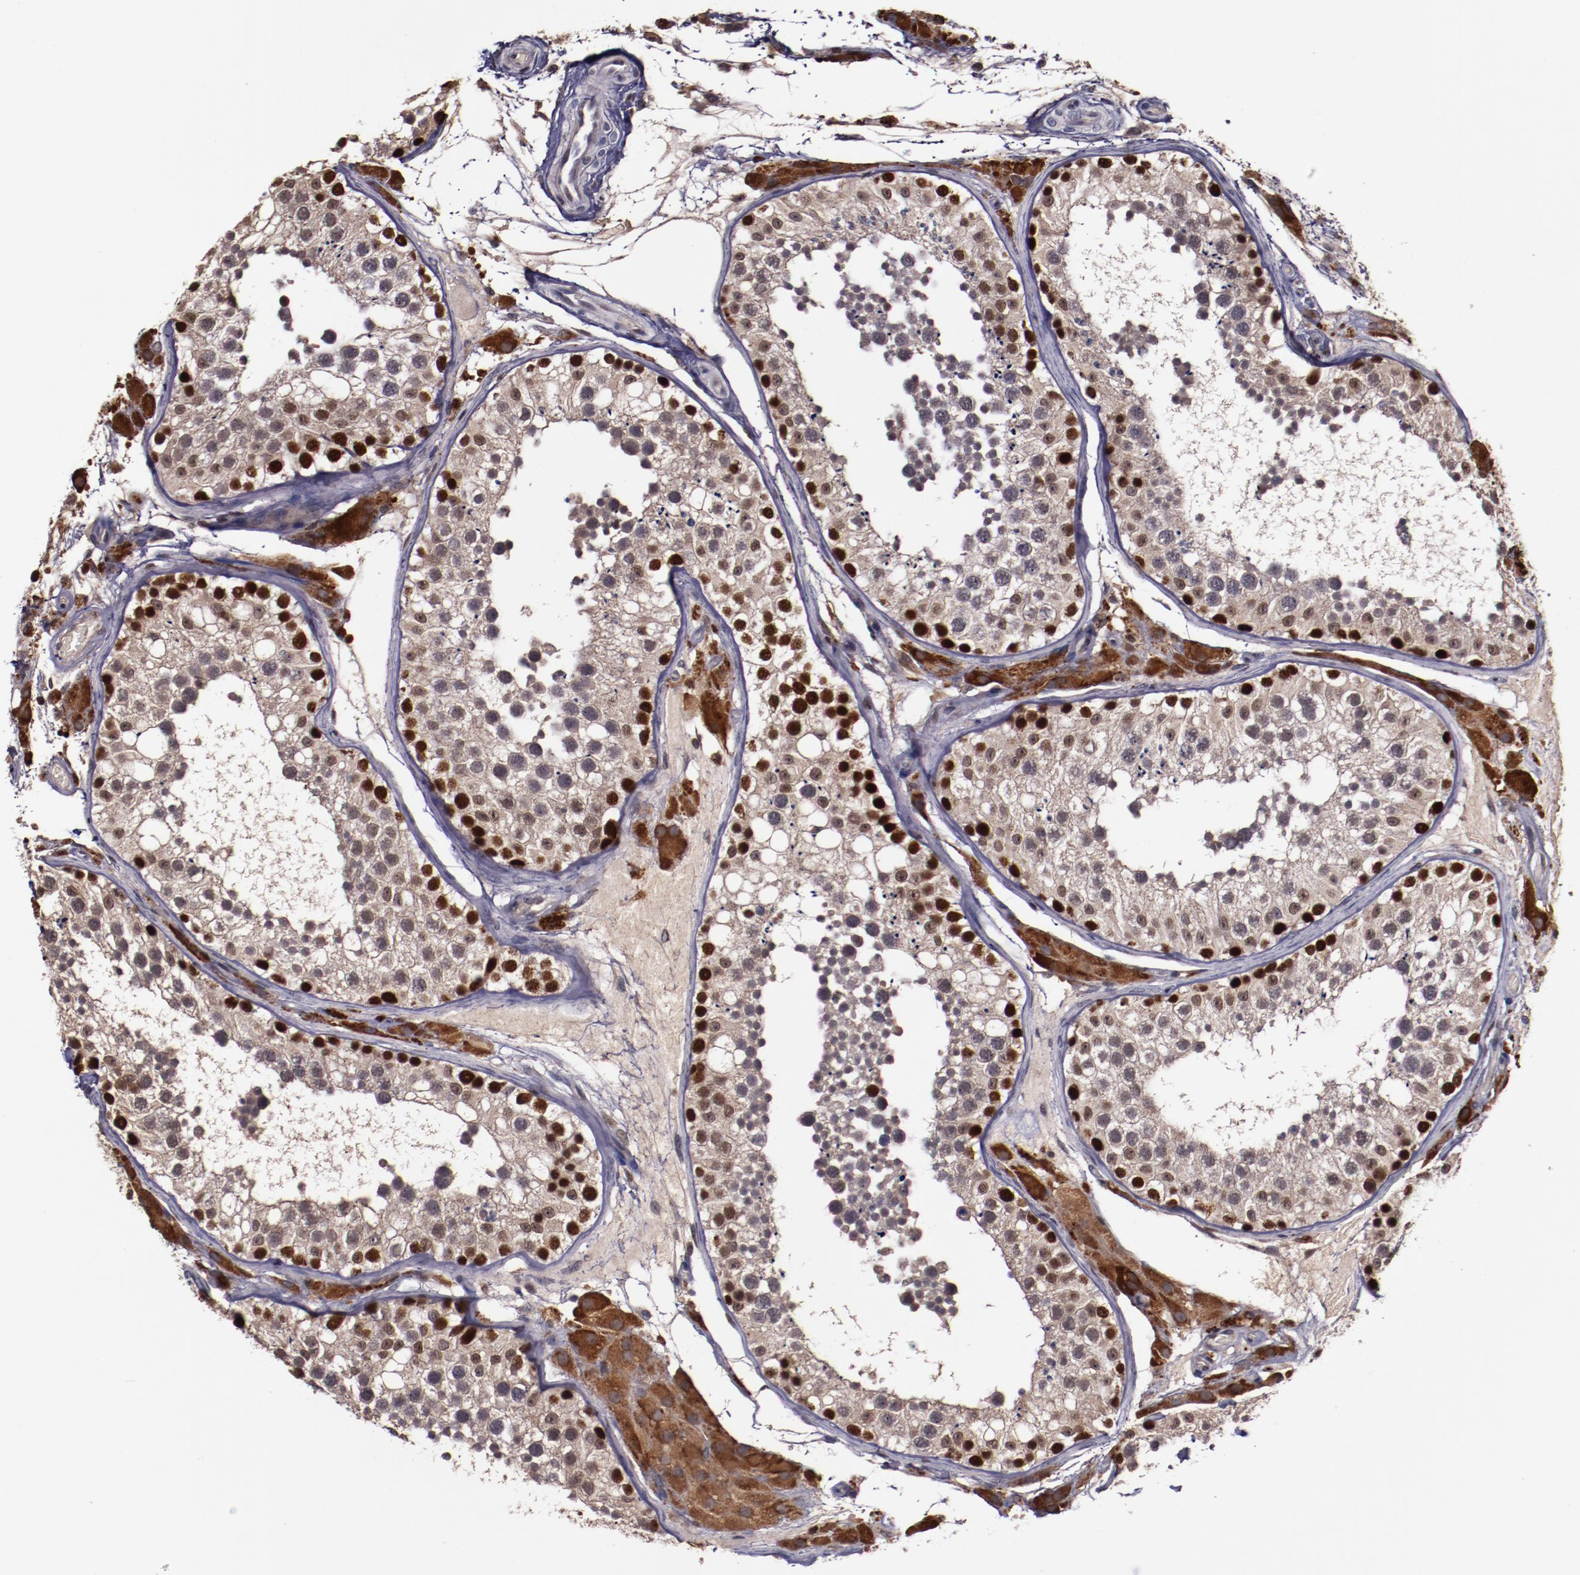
{"staining": {"intensity": "strong", "quantity": "<25%", "location": "nuclear"}, "tissue": "testis", "cell_type": "Cells in seminiferous ducts", "image_type": "normal", "snomed": [{"axis": "morphology", "description": "Normal tissue, NOS"}, {"axis": "topography", "description": "Testis"}], "caption": "Protein staining by immunohistochemistry (IHC) shows strong nuclear expression in about <25% of cells in seminiferous ducts in unremarkable testis.", "gene": "CHEK2", "patient": {"sex": "male", "age": 26}}